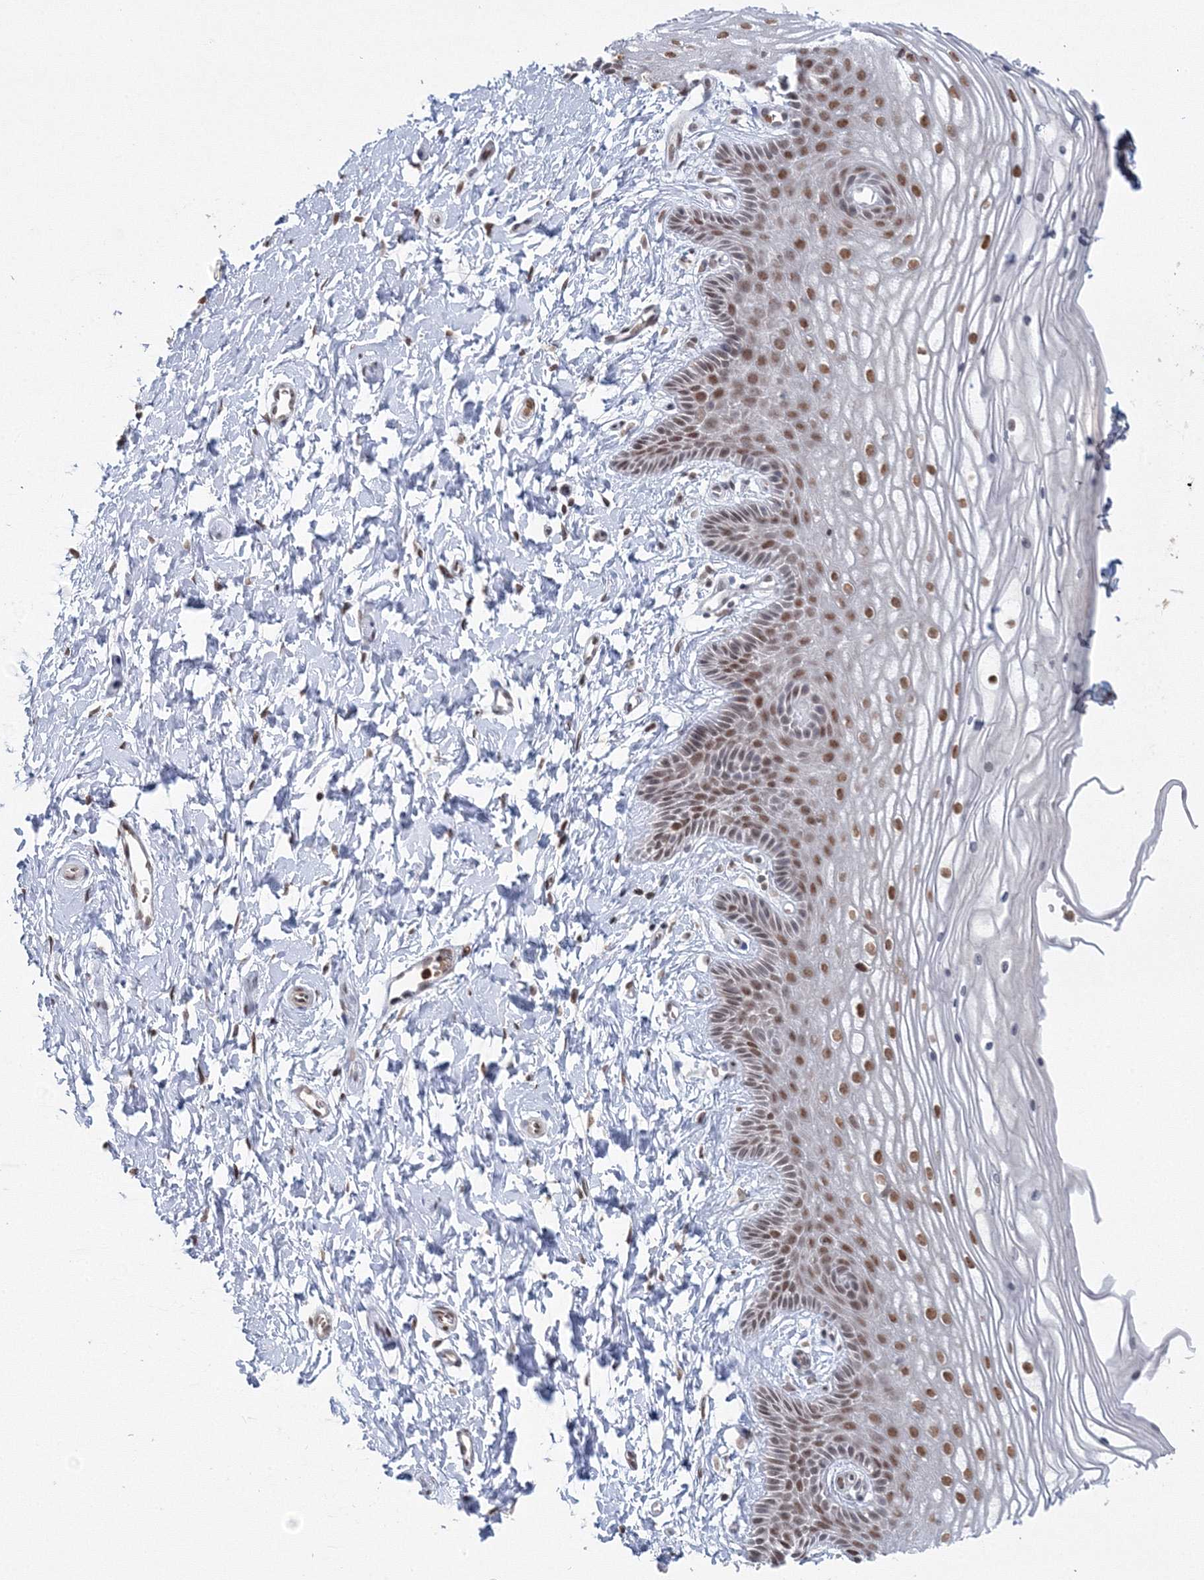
{"staining": {"intensity": "moderate", "quantity": ">75%", "location": "nuclear"}, "tissue": "vagina", "cell_type": "Squamous epithelial cells", "image_type": "normal", "snomed": [{"axis": "morphology", "description": "Normal tissue, NOS"}, {"axis": "topography", "description": "Vagina"}, {"axis": "topography", "description": "Cervix"}], "caption": "Immunohistochemistry (IHC) photomicrograph of normal human vagina stained for a protein (brown), which demonstrates medium levels of moderate nuclear positivity in approximately >75% of squamous epithelial cells.", "gene": "C3orf33", "patient": {"sex": "female", "age": 40}}